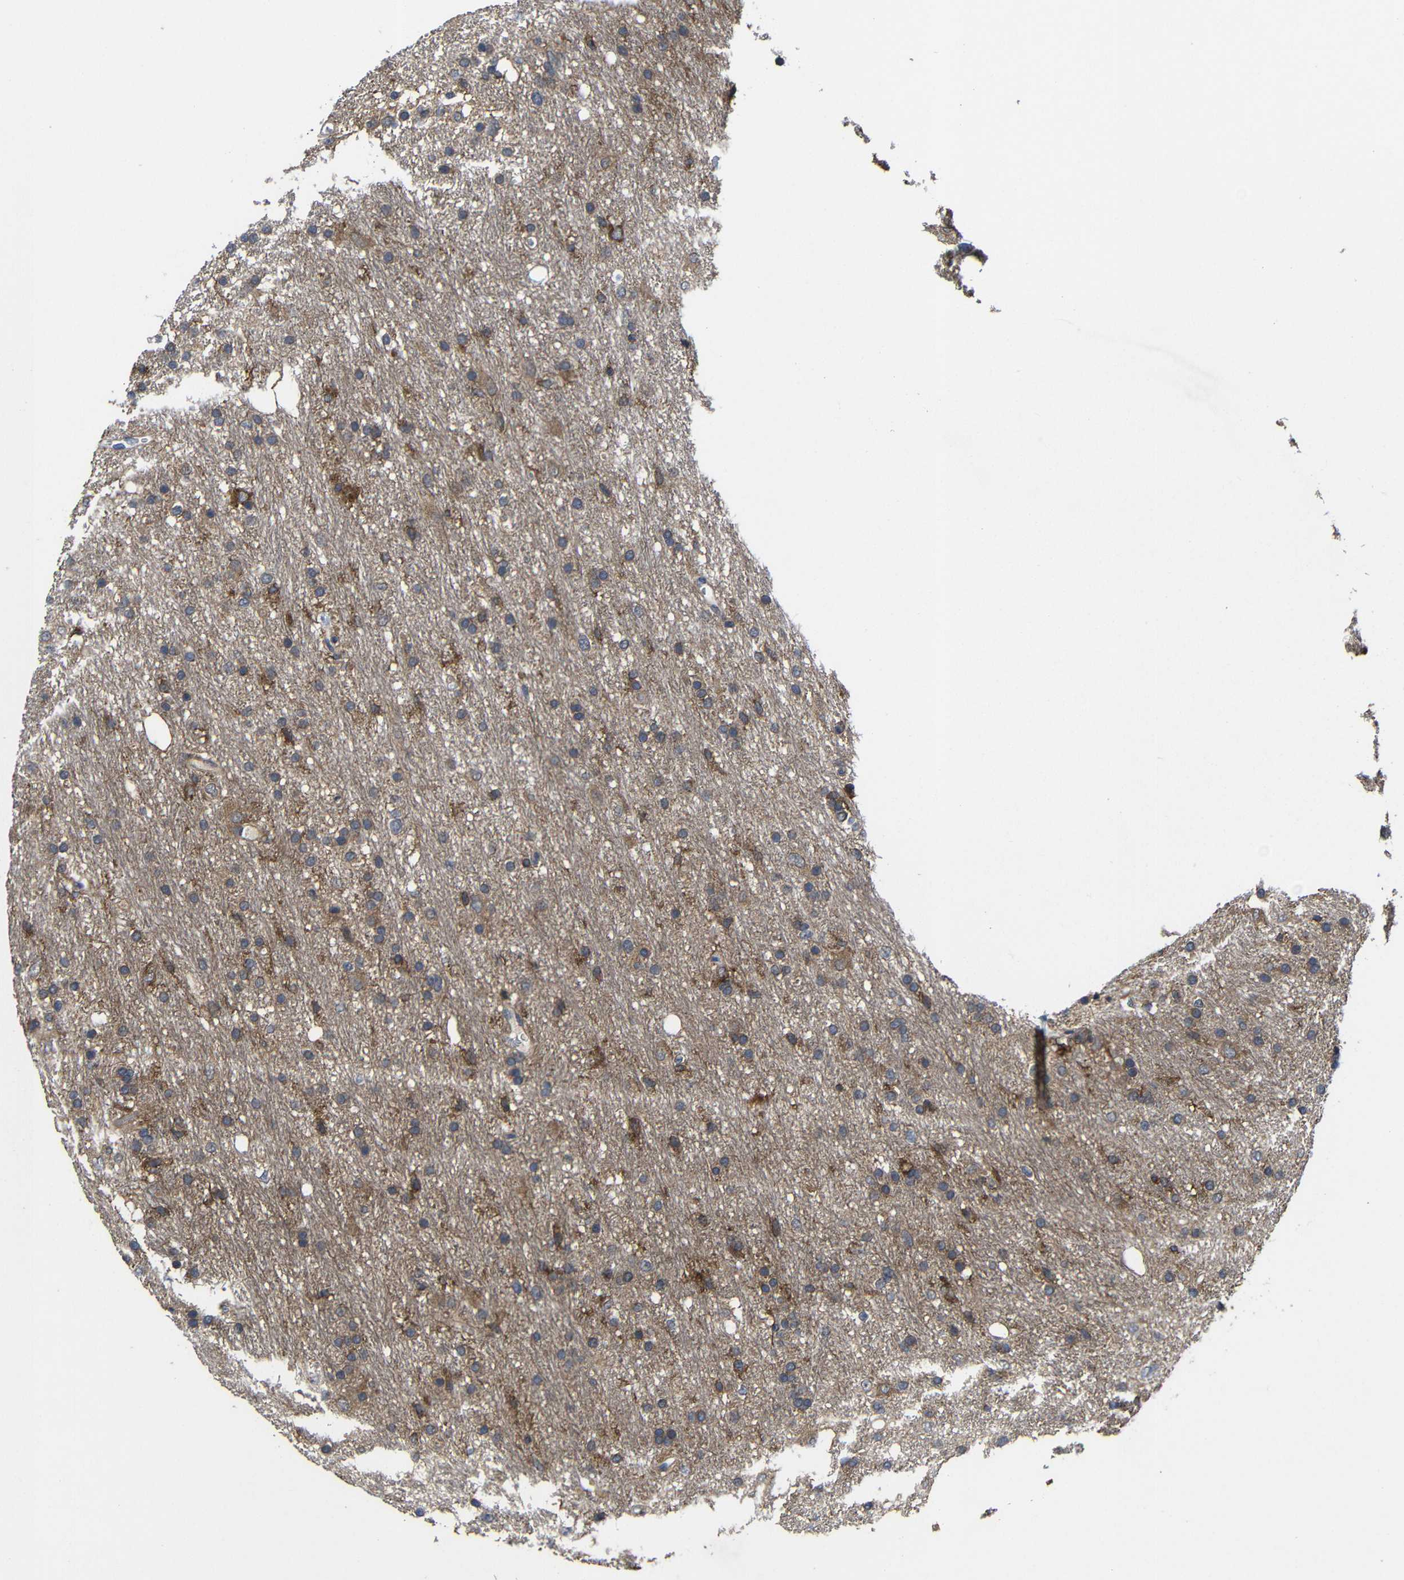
{"staining": {"intensity": "moderate", "quantity": ">75%", "location": "cytoplasmic/membranous"}, "tissue": "glioma", "cell_type": "Tumor cells", "image_type": "cancer", "snomed": [{"axis": "morphology", "description": "Glioma, malignant, Low grade"}, {"axis": "topography", "description": "Brain"}], "caption": "About >75% of tumor cells in malignant glioma (low-grade) exhibit moderate cytoplasmic/membranous protein positivity as visualized by brown immunohistochemical staining.", "gene": "LPAR5", "patient": {"sex": "male", "age": 77}}